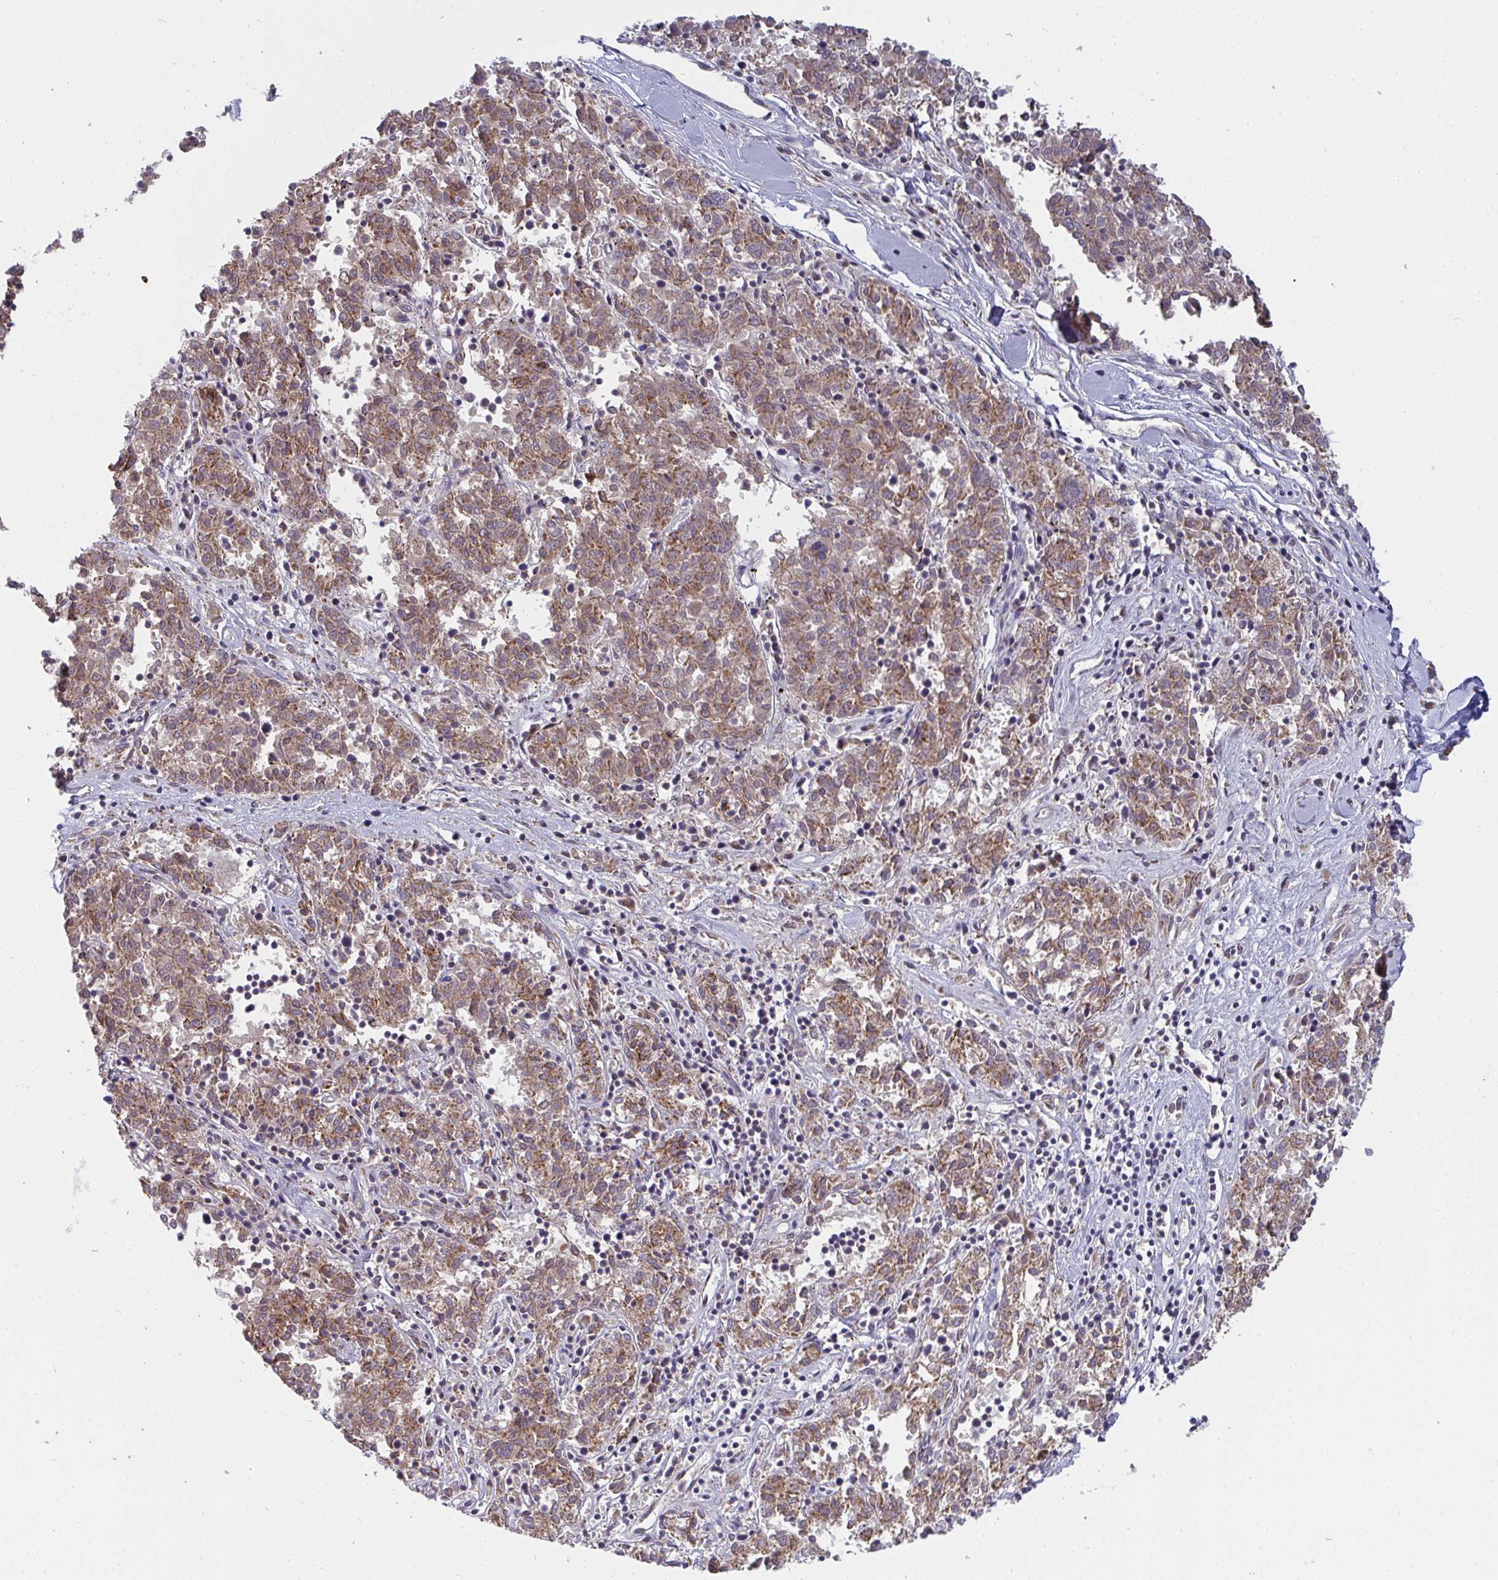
{"staining": {"intensity": "moderate", "quantity": ">75%", "location": "cytoplasmic/membranous"}, "tissue": "melanoma", "cell_type": "Tumor cells", "image_type": "cancer", "snomed": [{"axis": "morphology", "description": "Malignant melanoma, NOS"}, {"axis": "topography", "description": "Skin"}], "caption": "An IHC micrograph of tumor tissue is shown. Protein staining in brown labels moderate cytoplasmic/membranous positivity in malignant melanoma within tumor cells. (DAB IHC with brightfield microscopy, high magnification).", "gene": "FAHD1", "patient": {"sex": "female", "age": 72}}